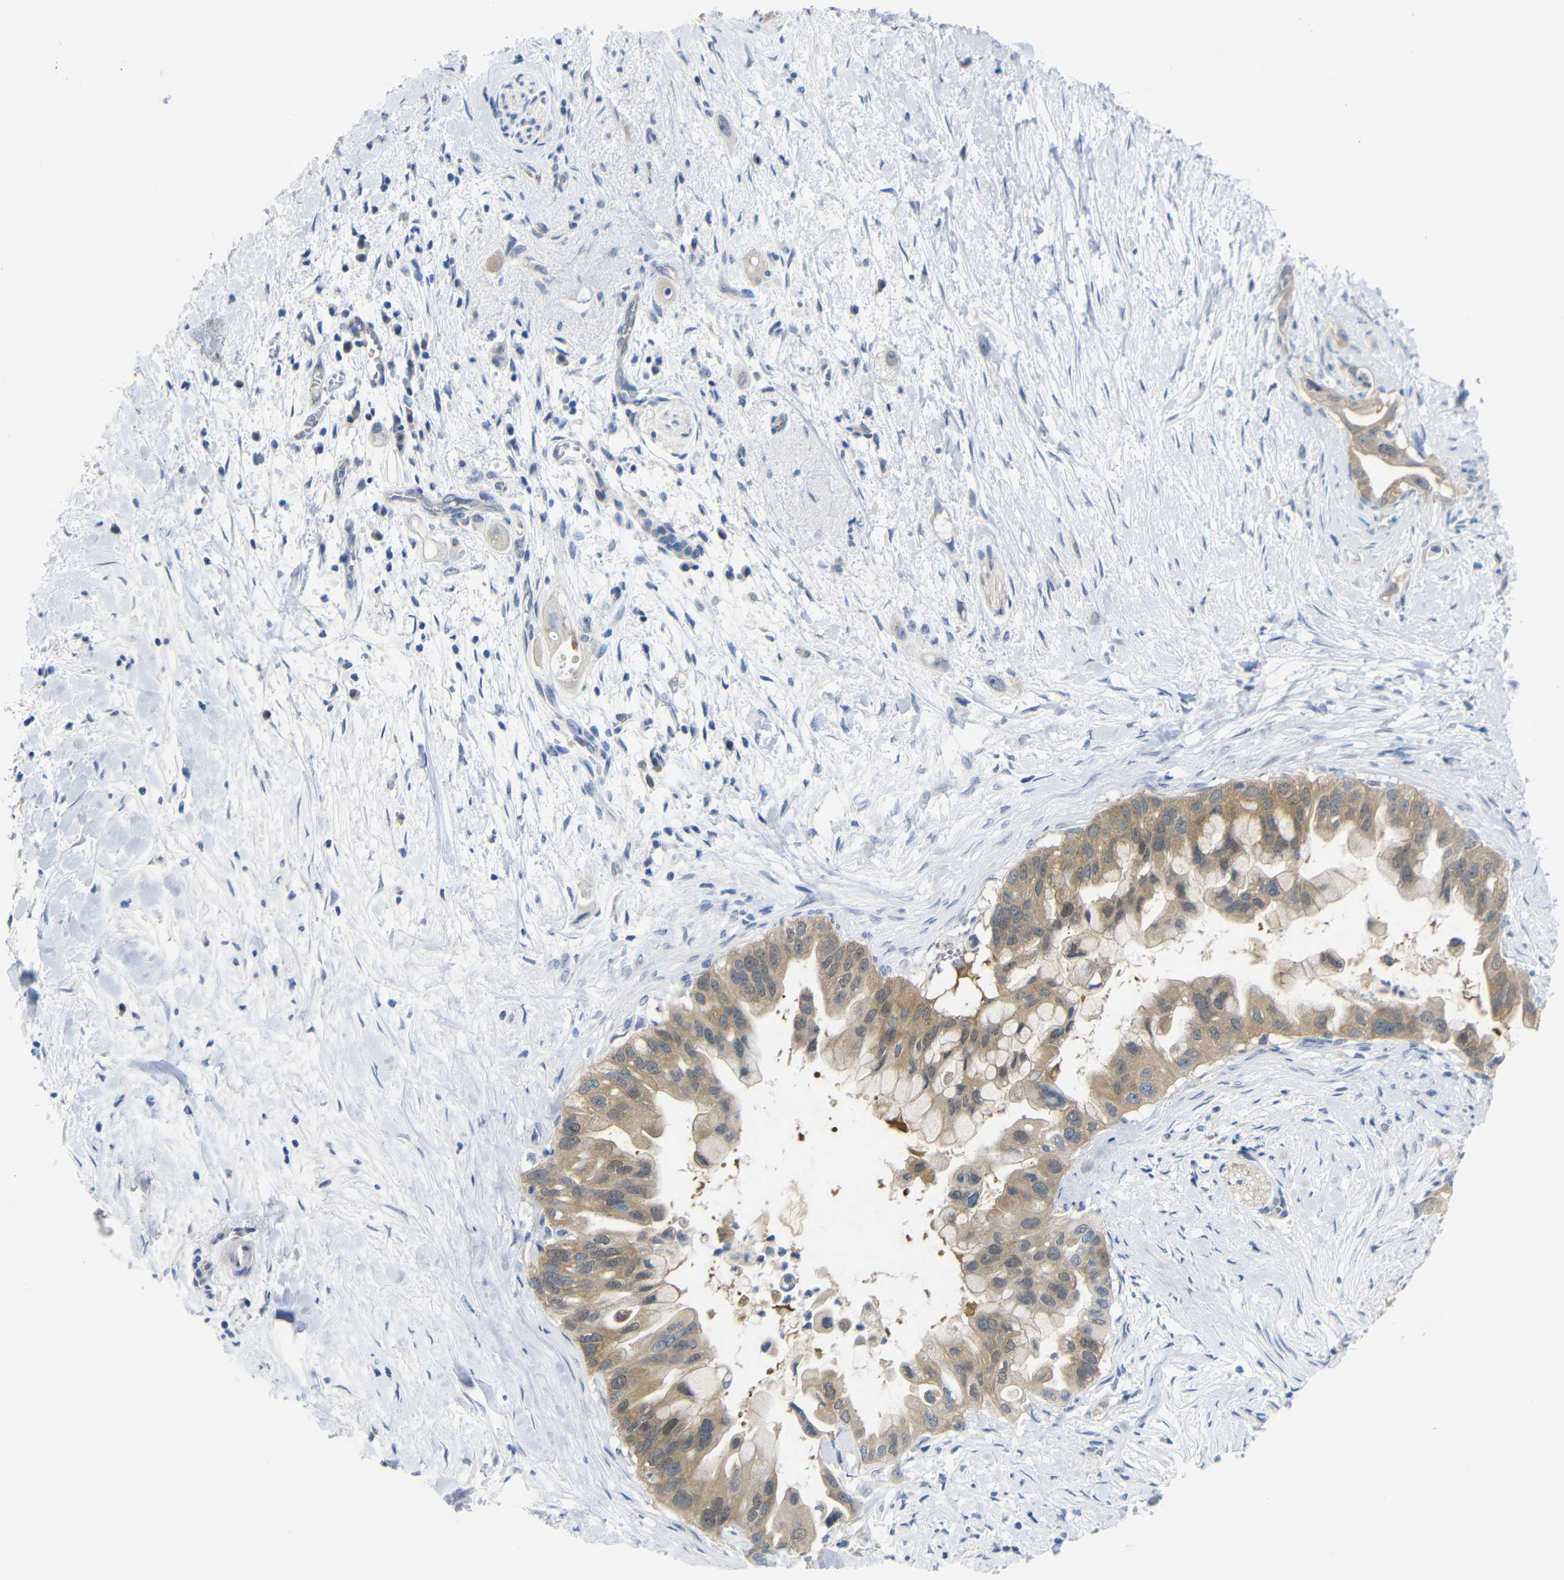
{"staining": {"intensity": "weak", "quantity": ">75%", "location": "cytoplasmic/membranous"}, "tissue": "pancreatic cancer", "cell_type": "Tumor cells", "image_type": "cancer", "snomed": [{"axis": "morphology", "description": "Adenocarcinoma, NOS"}, {"axis": "topography", "description": "Pancreas"}], "caption": "Adenocarcinoma (pancreatic) tissue exhibits weak cytoplasmic/membranous expression in approximately >75% of tumor cells", "gene": "TBC1D32", "patient": {"sex": "male", "age": 55}}